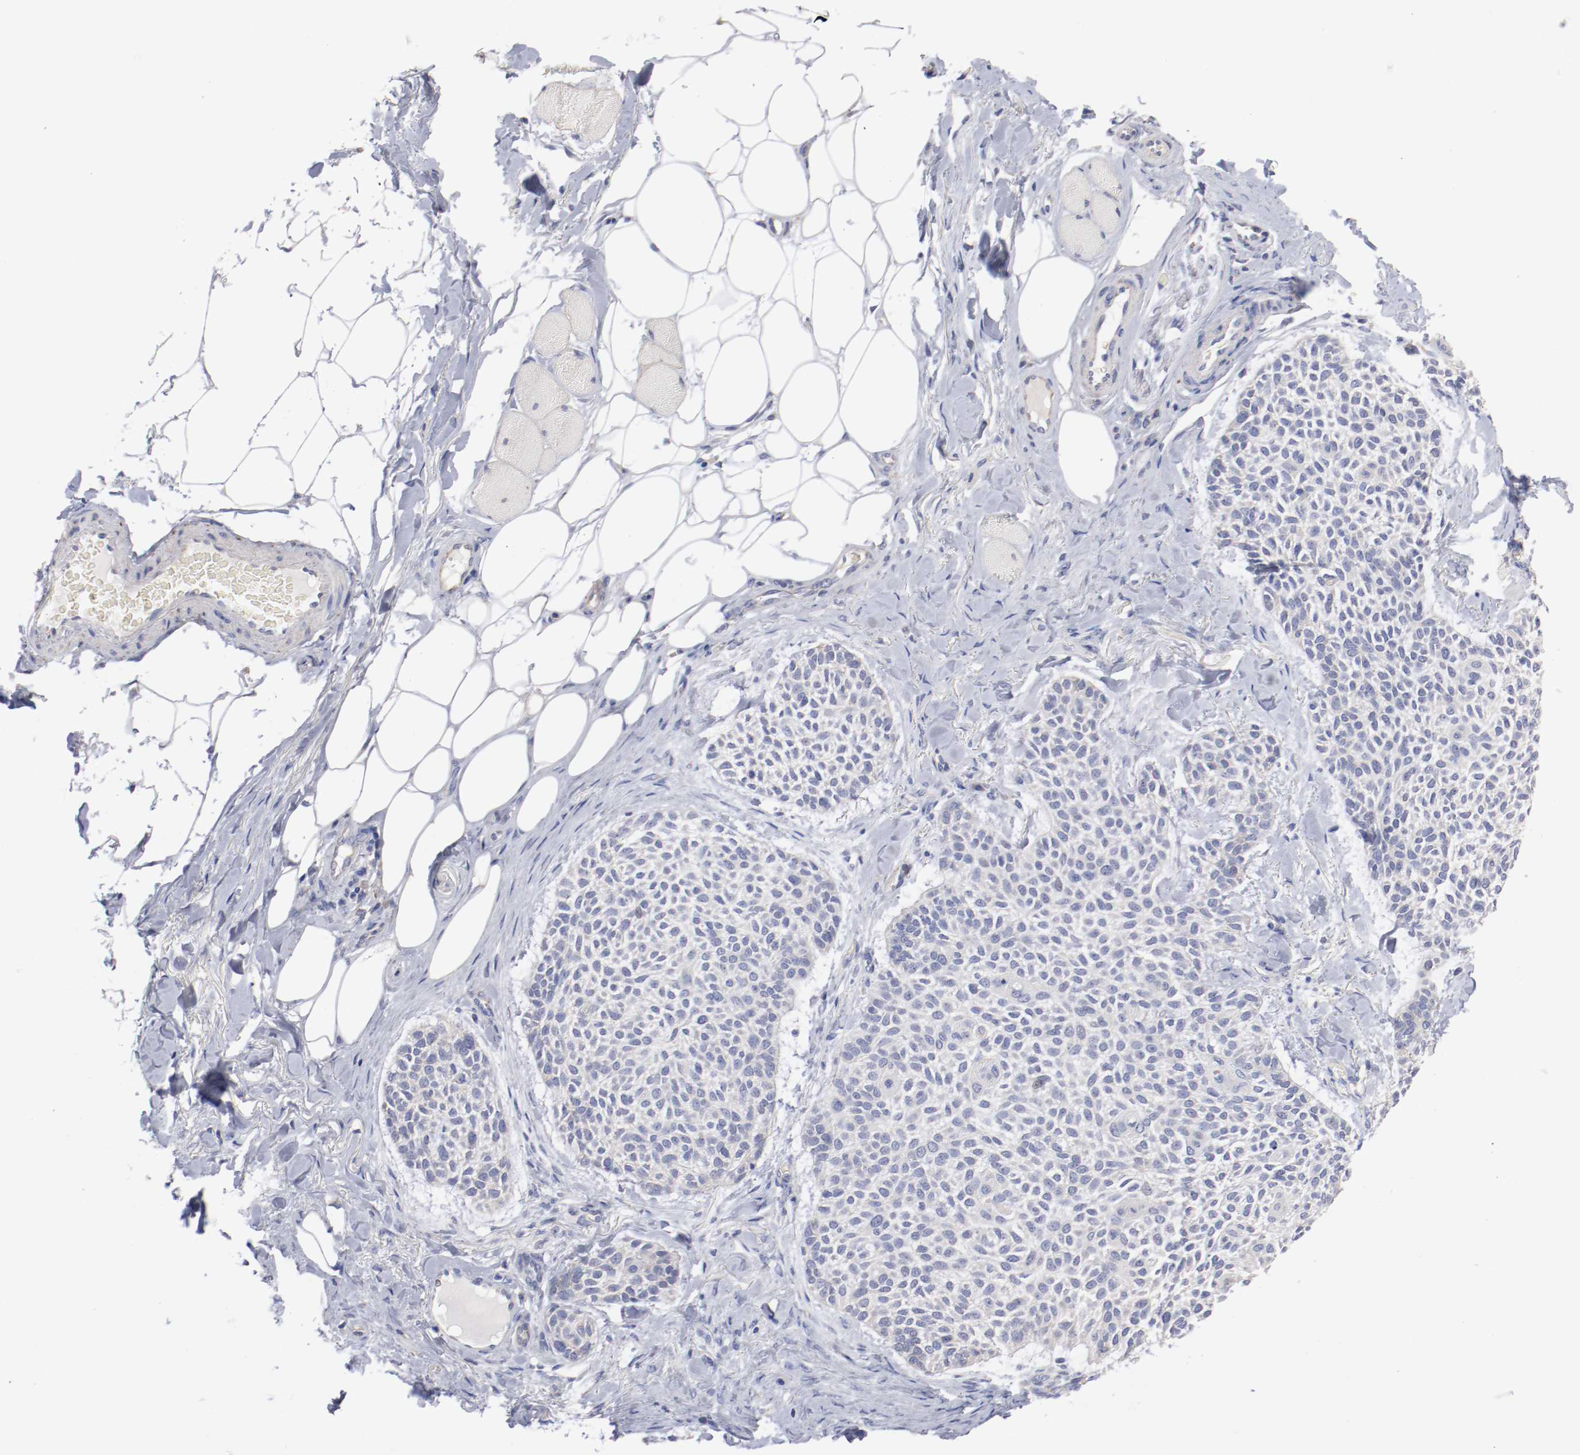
{"staining": {"intensity": "negative", "quantity": "none", "location": "none"}, "tissue": "skin cancer", "cell_type": "Tumor cells", "image_type": "cancer", "snomed": [{"axis": "morphology", "description": "Normal tissue, NOS"}, {"axis": "morphology", "description": "Basal cell carcinoma"}, {"axis": "topography", "description": "Skin"}], "caption": "Tumor cells show no significant protein staining in skin cancer (basal cell carcinoma).", "gene": "CPE", "patient": {"sex": "female", "age": 70}}